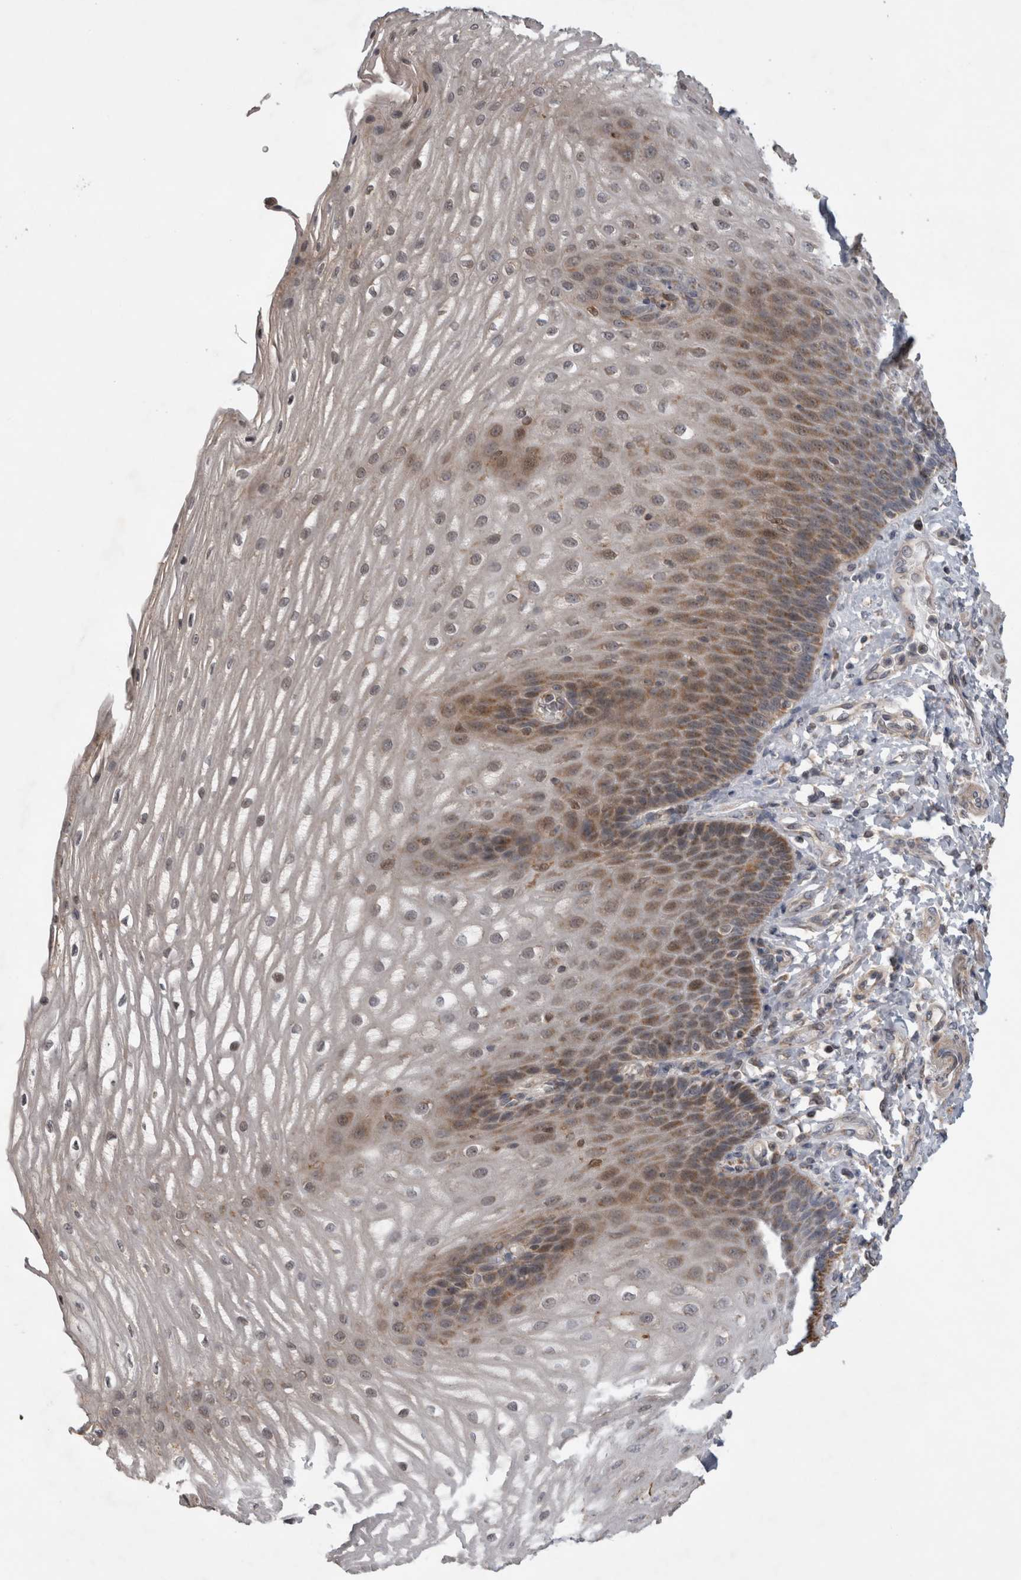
{"staining": {"intensity": "moderate", "quantity": ">75%", "location": "cytoplasmic/membranous"}, "tissue": "esophagus", "cell_type": "Squamous epithelial cells", "image_type": "normal", "snomed": [{"axis": "morphology", "description": "Normal tissue, NOS"}, {"axis": "topography", "description": "Esophagus"}], "caption": "Brown immunohistochemical staining in normal human esophagus shows moderate cytoplasmic/membranous positivity in about >75% of squamous epithelial cells.", "gene": "KCNIP1", "patient": {"sex": "male", "age": 54}}